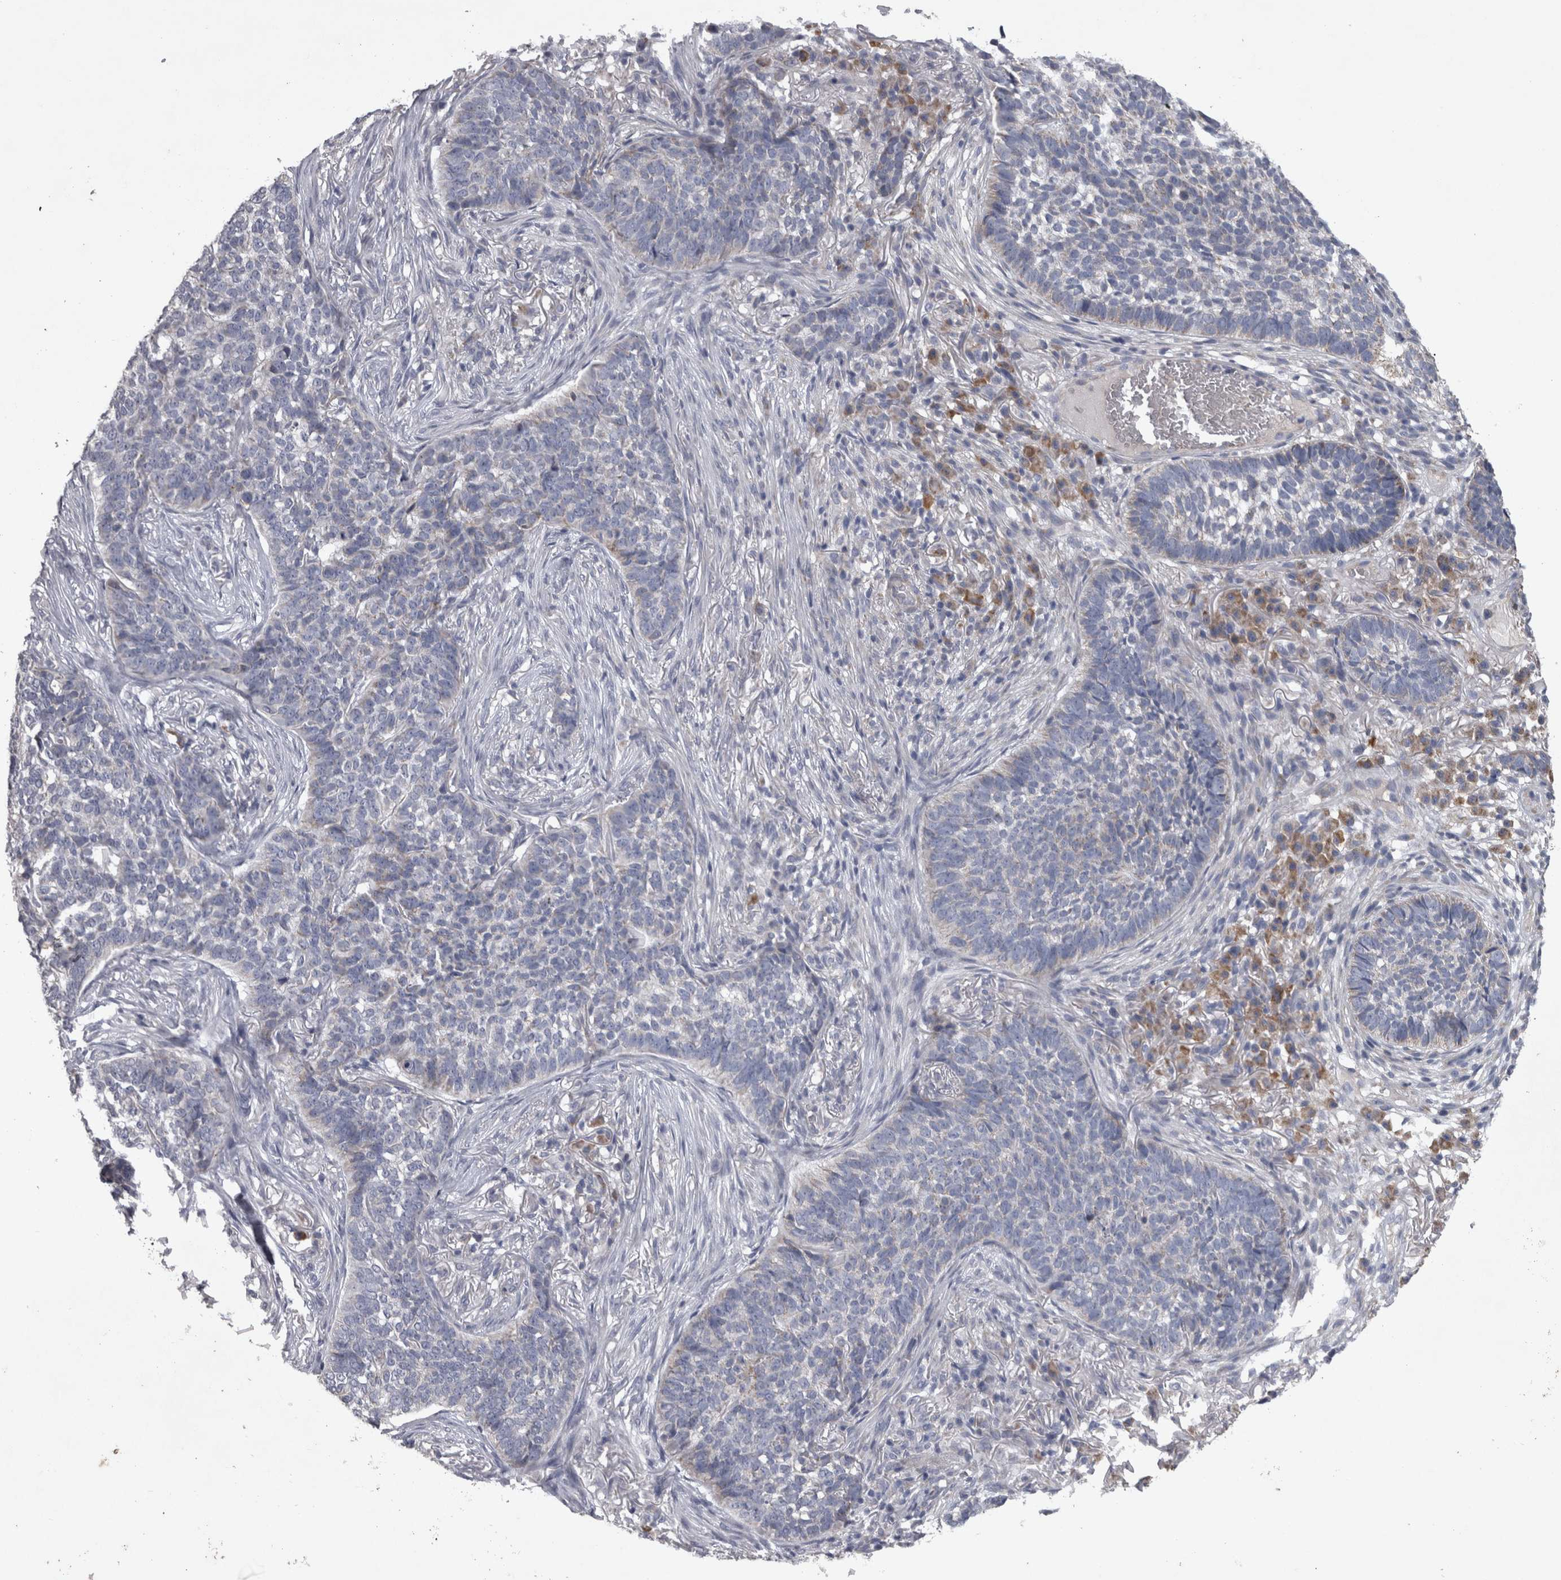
{"staining": {"intensity": "negative", "quantity": "none", "location": "none"}, "tissue": "skin cancer", "cell_type": "Tumor cells", "image_type": "cancer", "snomed": [{"axis": "morphology", "description": "Basal cell carcinoma"}, {"axis": "topography", "description": "Skin"}], "caption": "Skin cancer stained for a protein using immunohistochemistry (IHC) shows no staining tumor cells.", "gene": "DBT", "patient": {"sex": "male", "age": 85}}